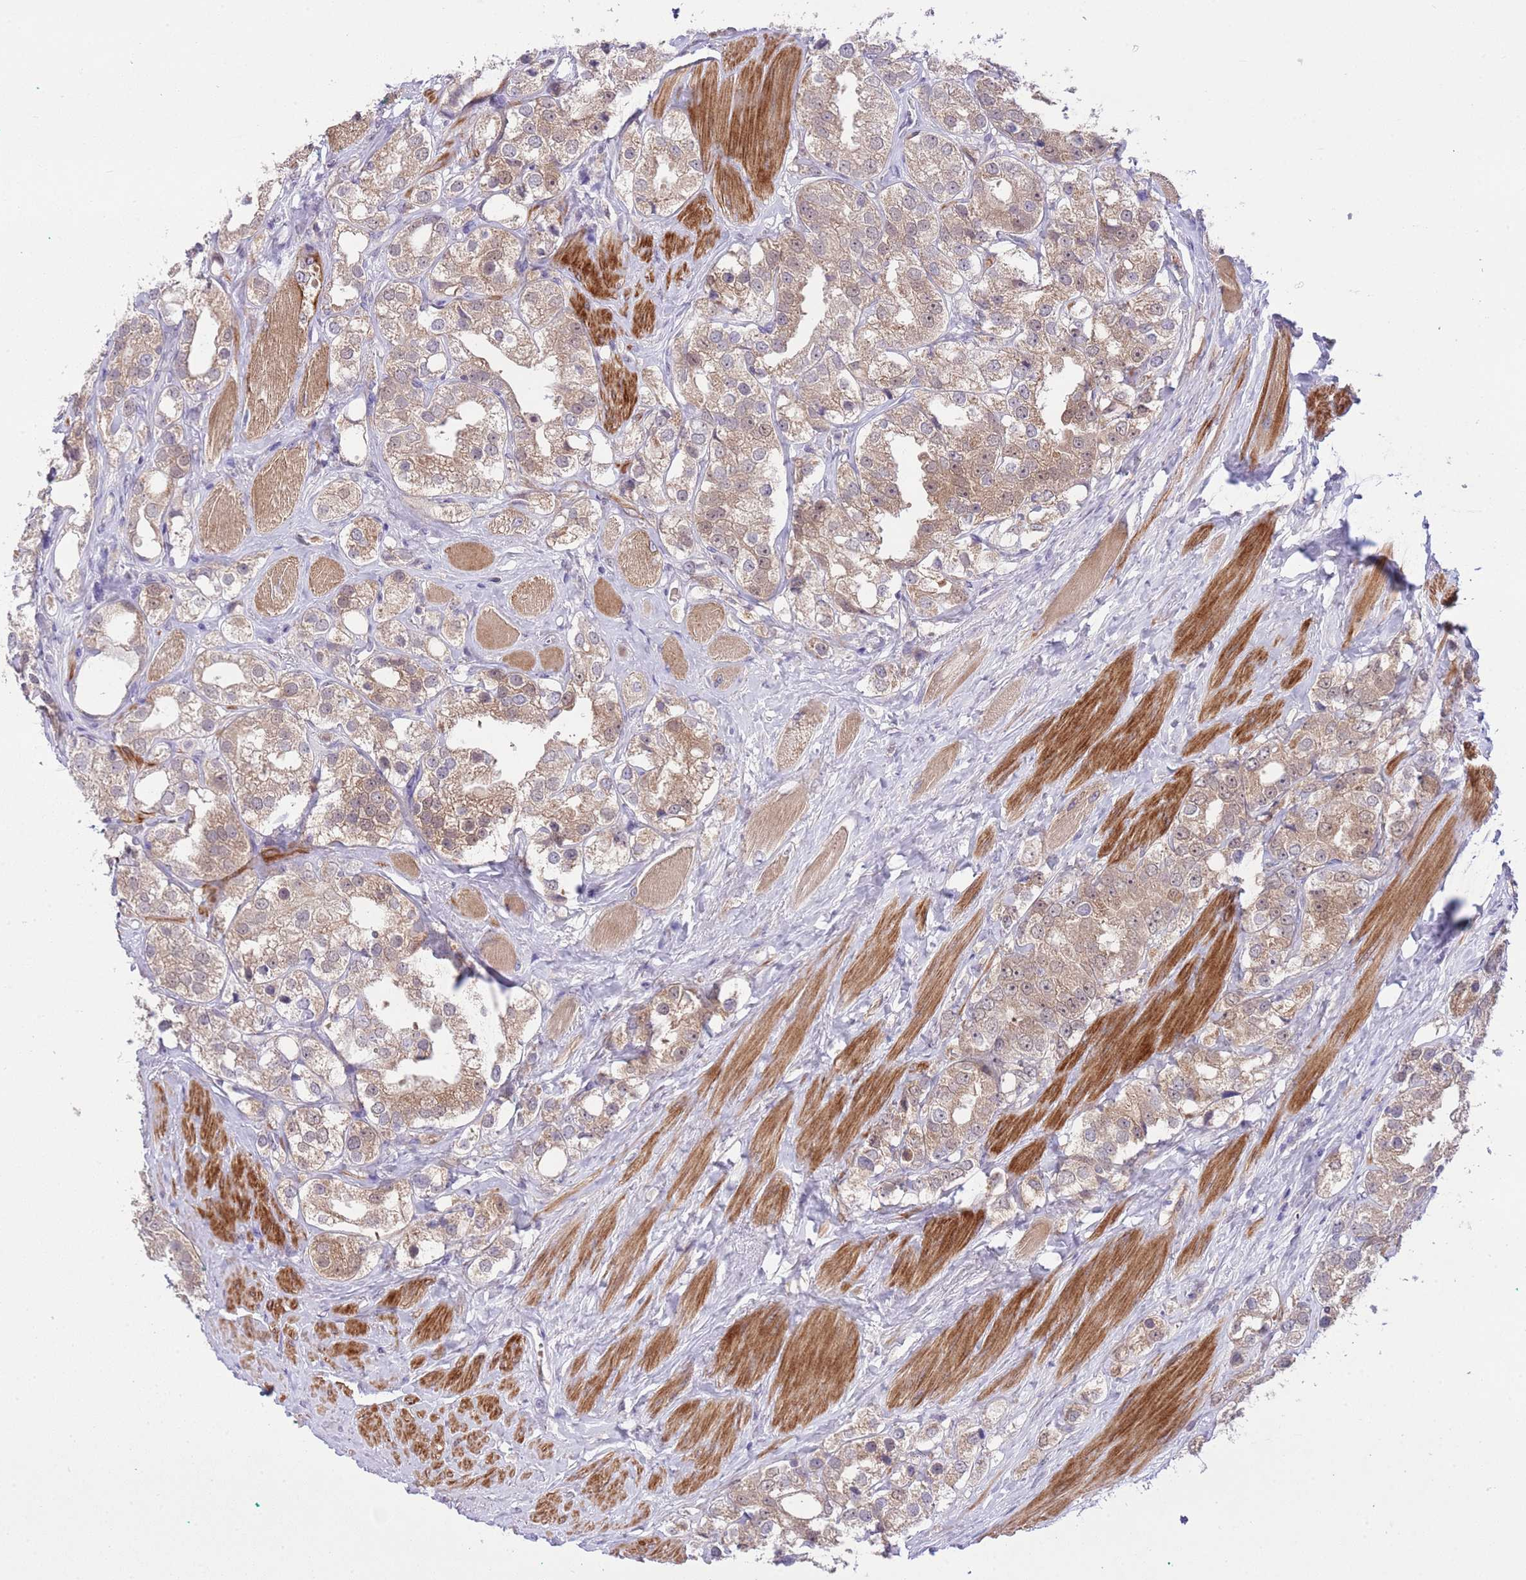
{"staining": {"intensity": "moderate", "quantity": ">75%", "location": "cytoplasmic/membranous"}, "tissue": "prostate cancer", "cell_type": "Tumor cells", "image_type": "cancer", "snomed": [{"axis": "morphology", "description": "Adenocarcinoma, NOS"}, {"axis": "topography", "description": "Prostate"}], "caption": "Prostate cancer stained with a brown dye displays moderate cytoplasmic/membranous positive staining in approximately >75% of tumor cells.", "gene": "GALK2", "patient": {"sex": "male", "age": 79}}